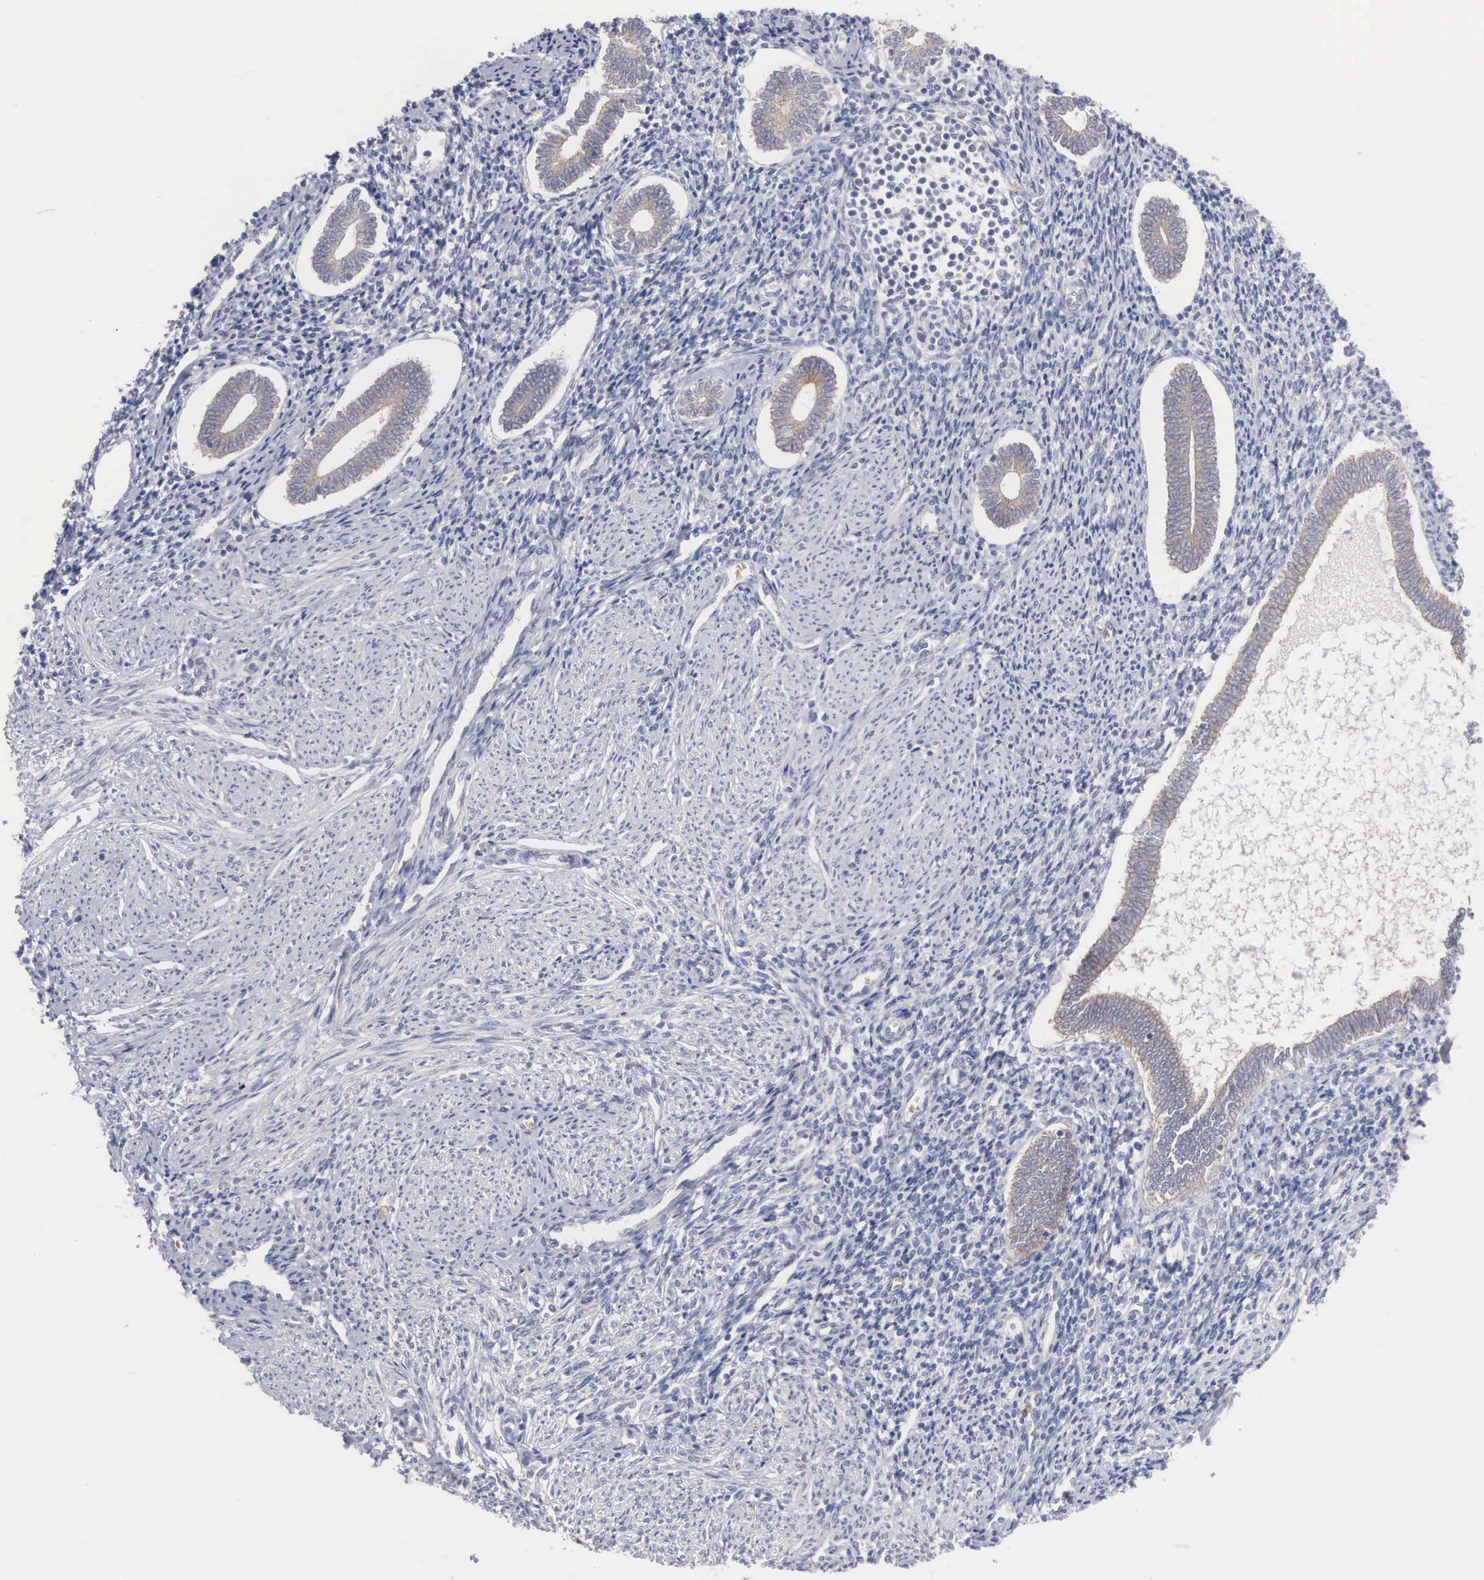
{"staining": {"intensity": "negative", "quantity": "none", "location": "none"}, "tissue": "endometrium", "cell_type": "Cells in endometrial stroma", "image_type": "normal", "snomed": [{"axis": "morphology", "description": "Normal tissue, NOS"}, {"axis": "topography", "description": "Endometrium"}], "caption": "IHC image of unremarkable endometrium stained for a protein (brown), which reveals no staining in cells in endometrial stroma. Nuclei are stained in blue.", "gene": "INF2", "patient": {"sex": "female", "age": 52}}